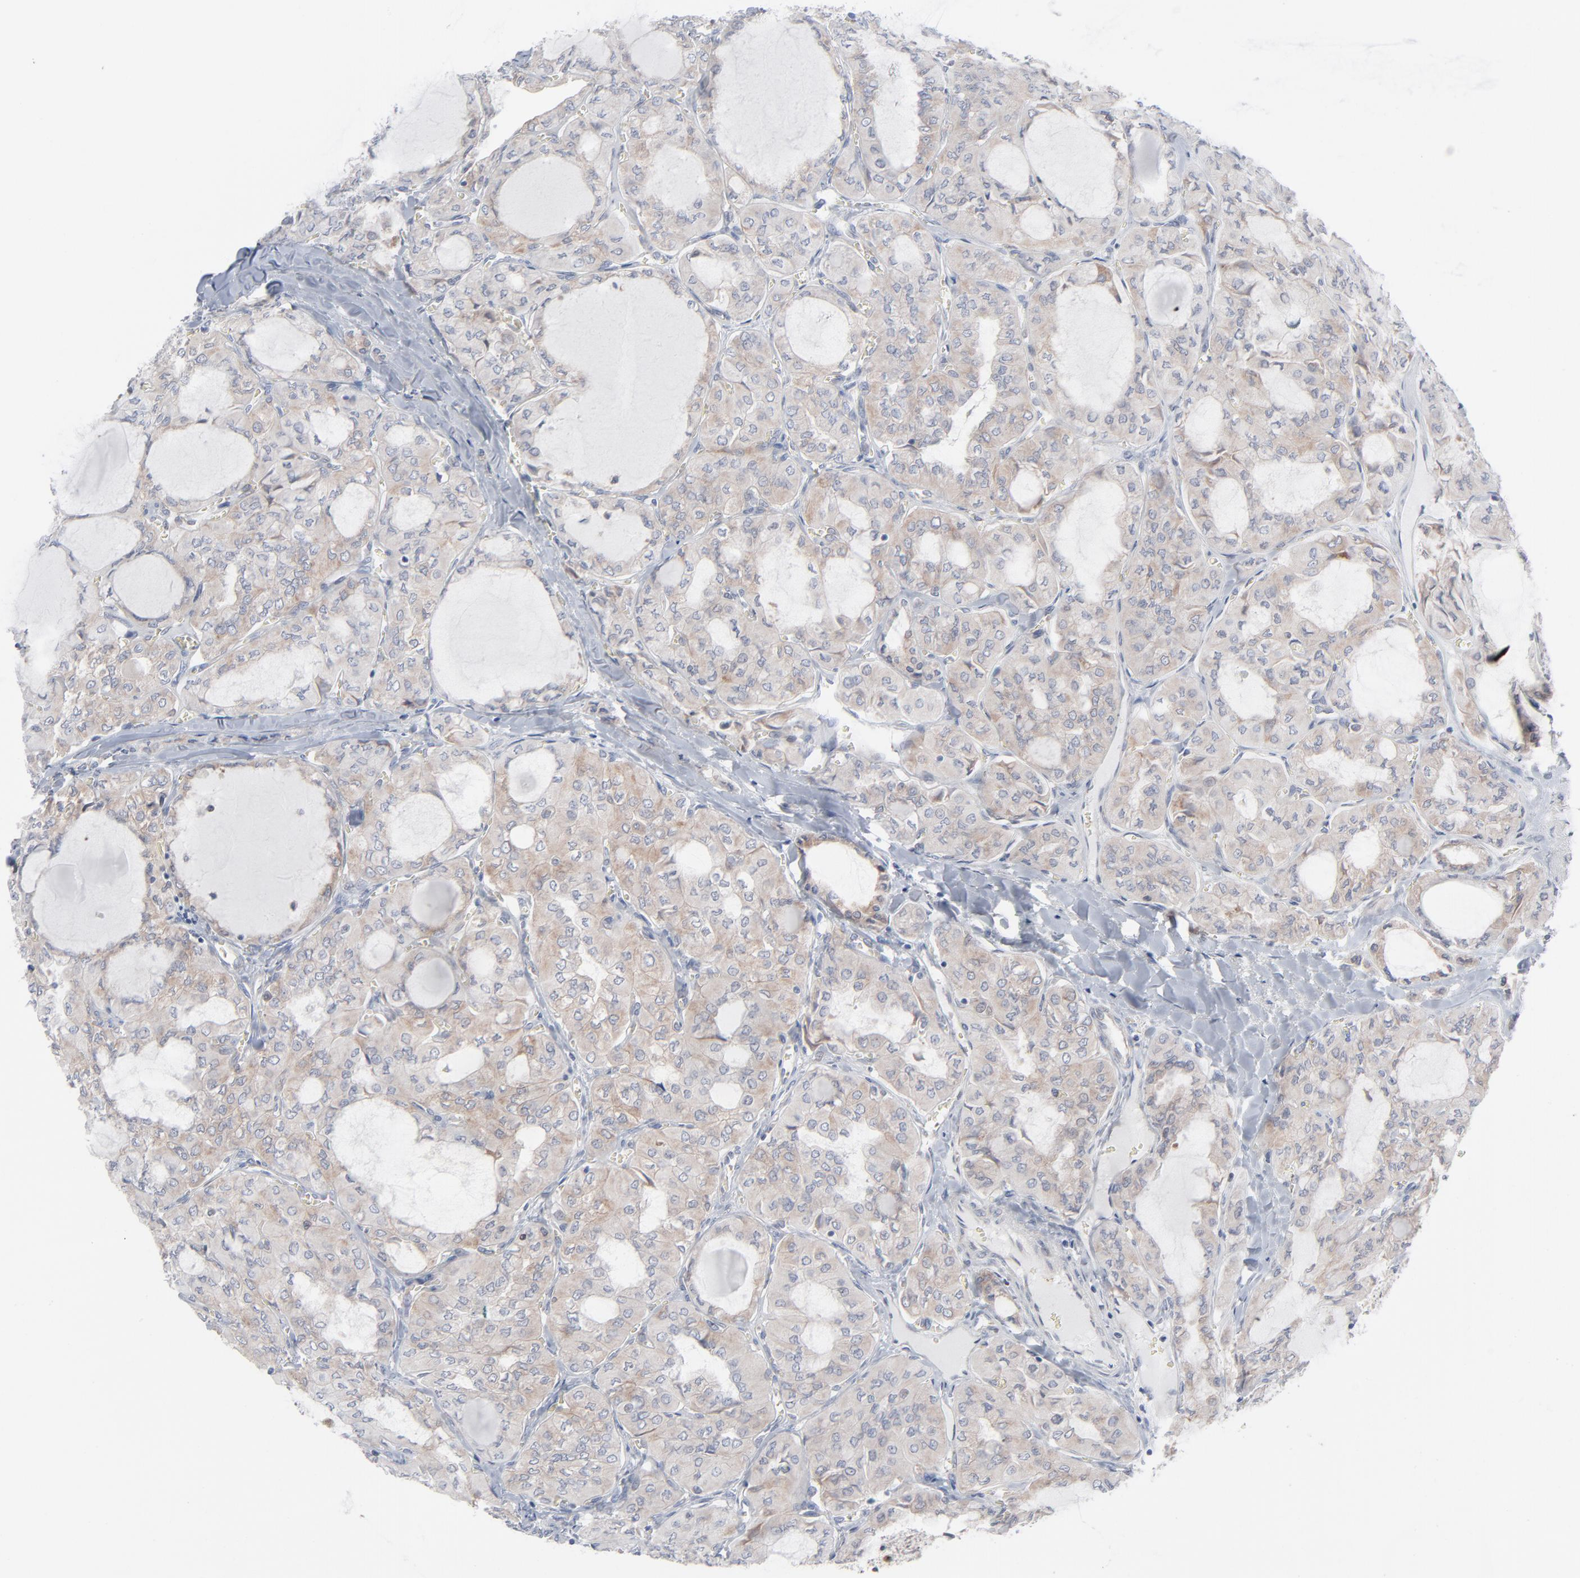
{"staining": {"intensity": "weak", "quantity": ">75%", "location": "cytoplasmic/membranous"}, "tissue": "thyroid cancer", "cell_type": "Tumor cells", "image_type": "cancer", "snomed": [{"axis": "morphology", "description": "Papillary adenocarcinoma, NOS"}, {"axis": "topography", "description": "Thyroid gland"}], "caption": "Immunohistochemical staining of papillary adenocarcinoma (thyroid) exhibits low levels of weak cytoplasmic/membranous positivity in approximately >75% of tumor cells. The staining was performed using DAB, with brown indicating positive protein expression. Nuclei are stained blue with hematoxylin.", "gene": "KDSR", "patient": {"sex": "male", "age": 20}}